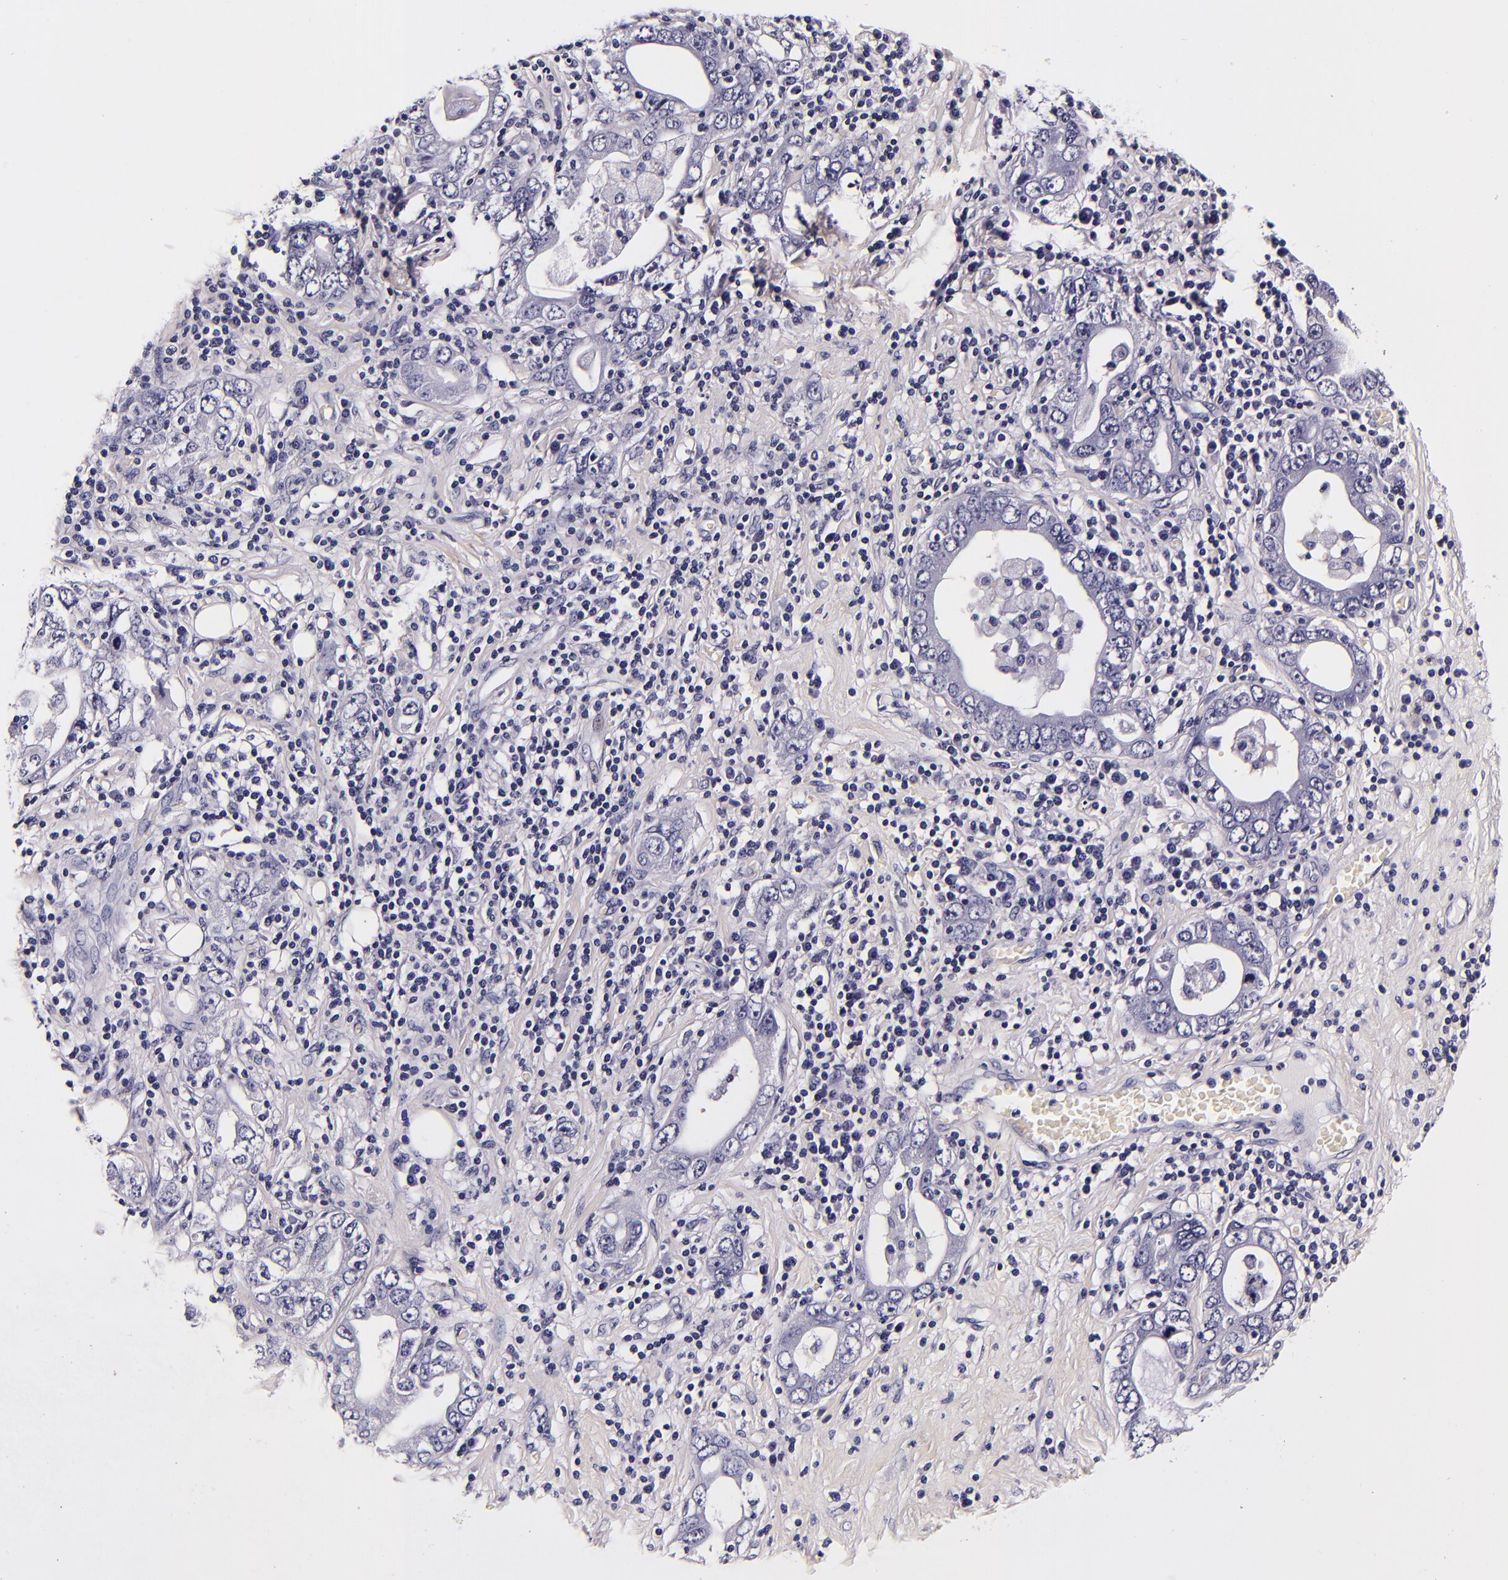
{"staining": {"intensity": "negative", "quantity": "none", "location": "none"}, "tissue": "stomach cancer", "cell_type": "Tumor cells", "image_type": "cancer", "snomed": [{"axis": "morphology", "description": "Adenocarcinoma, NOS"}, {"axis": "topography", "description": "Stomach, lower"}], "caption": "Tumor cells show no significant protein positivity in stomach adenocarcinoma.", "gene": "FBN1", "patient": {"sex": "female", "age": 93}}